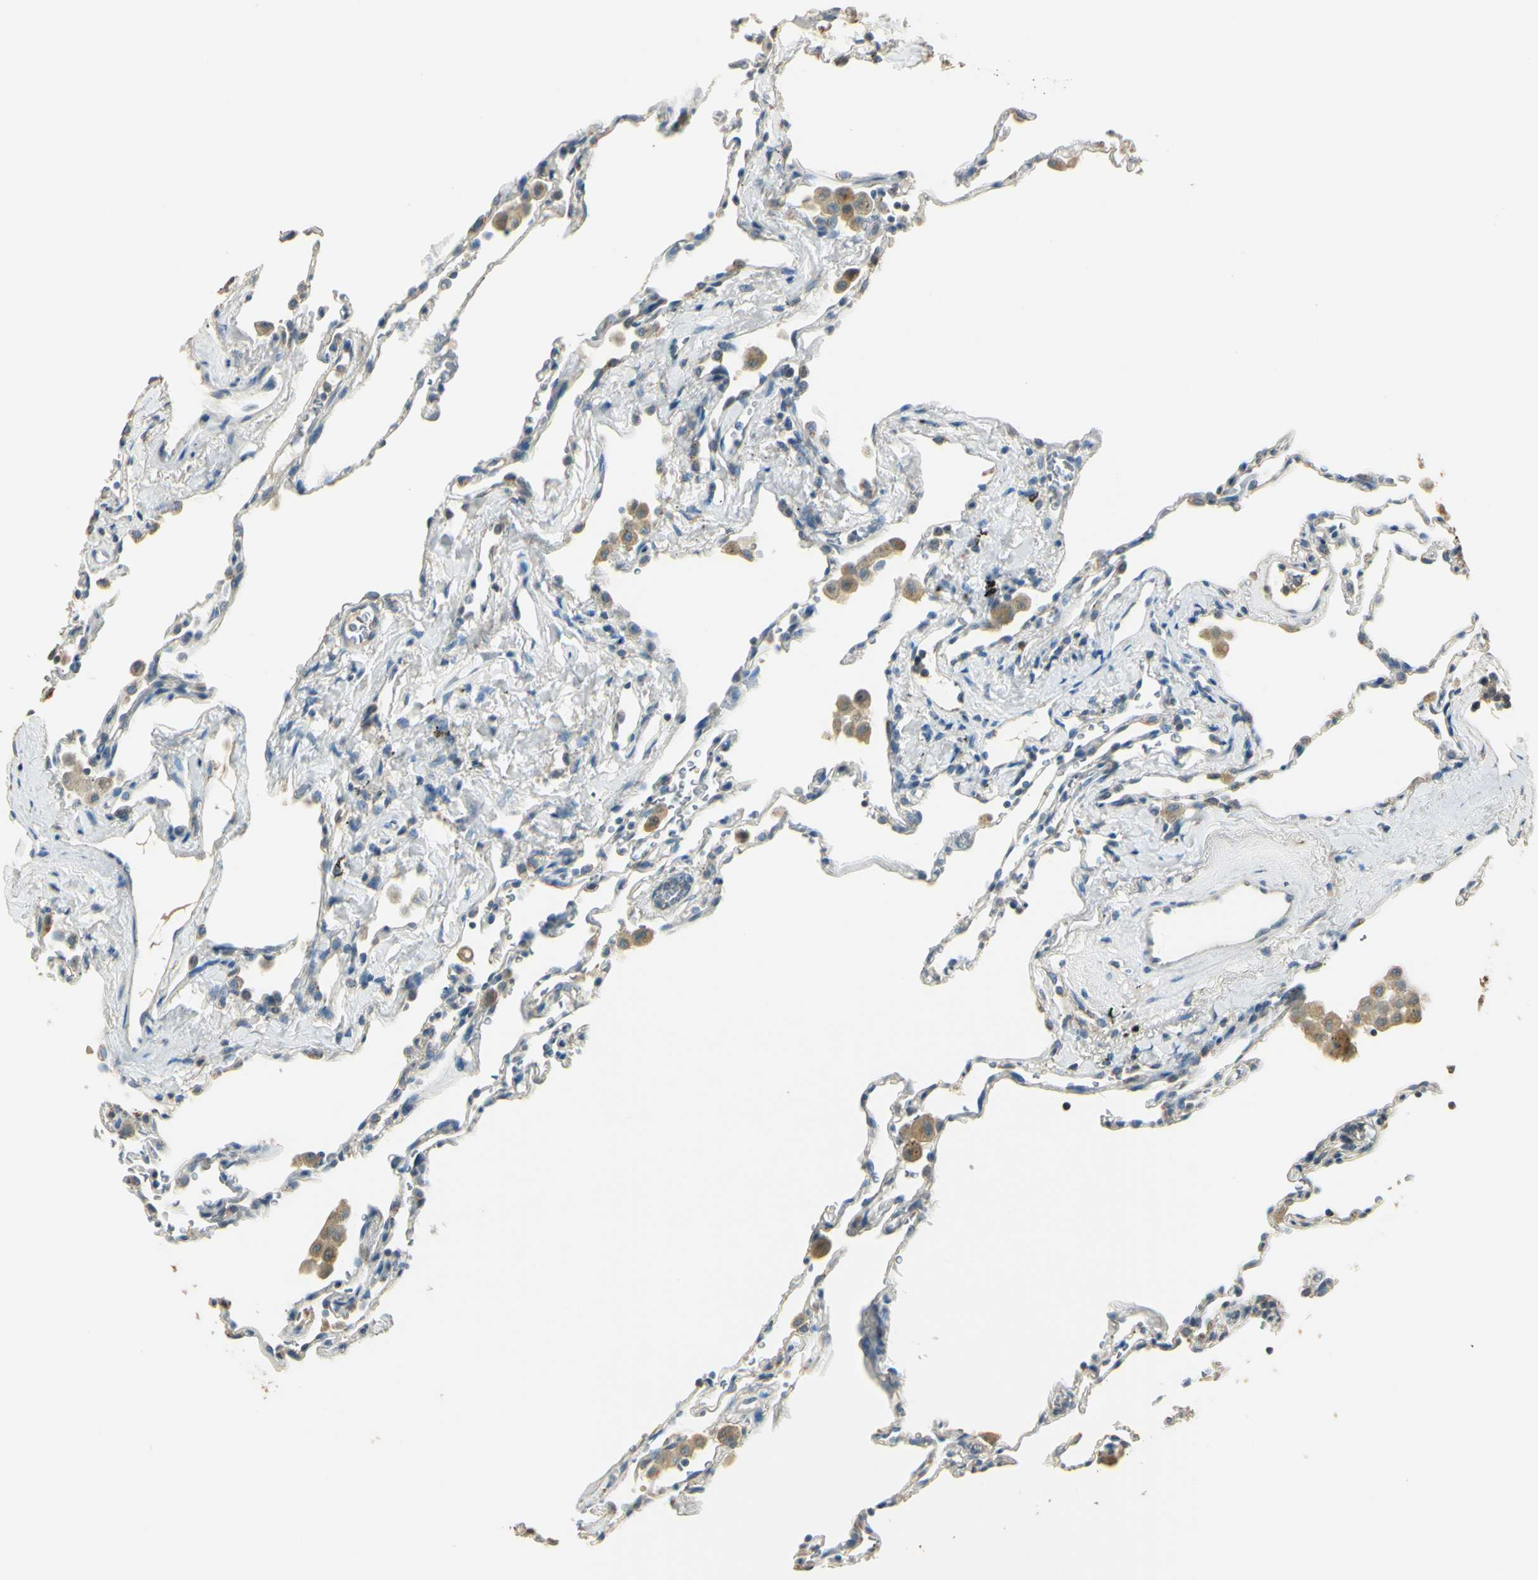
{"staining": {"intensity": "negative", "quantity": "none", "location": "none"}, "tissue": "lung", "cell_type": "Alveolar cells", "image_type": "normal", "snomed": [{"axis": "morphology", "description": "Normal tissue, NOS"}, {"axis": "topography", "description": "Lung"}], "caption": "High power microscopy photomicrograph of an immunohistochemistry (IHC) image of unremarkable lung, revealing no significant positivity in alveolar cells.", "gene": "UXS1", "patient": {"sex": "male", "age": 59}}